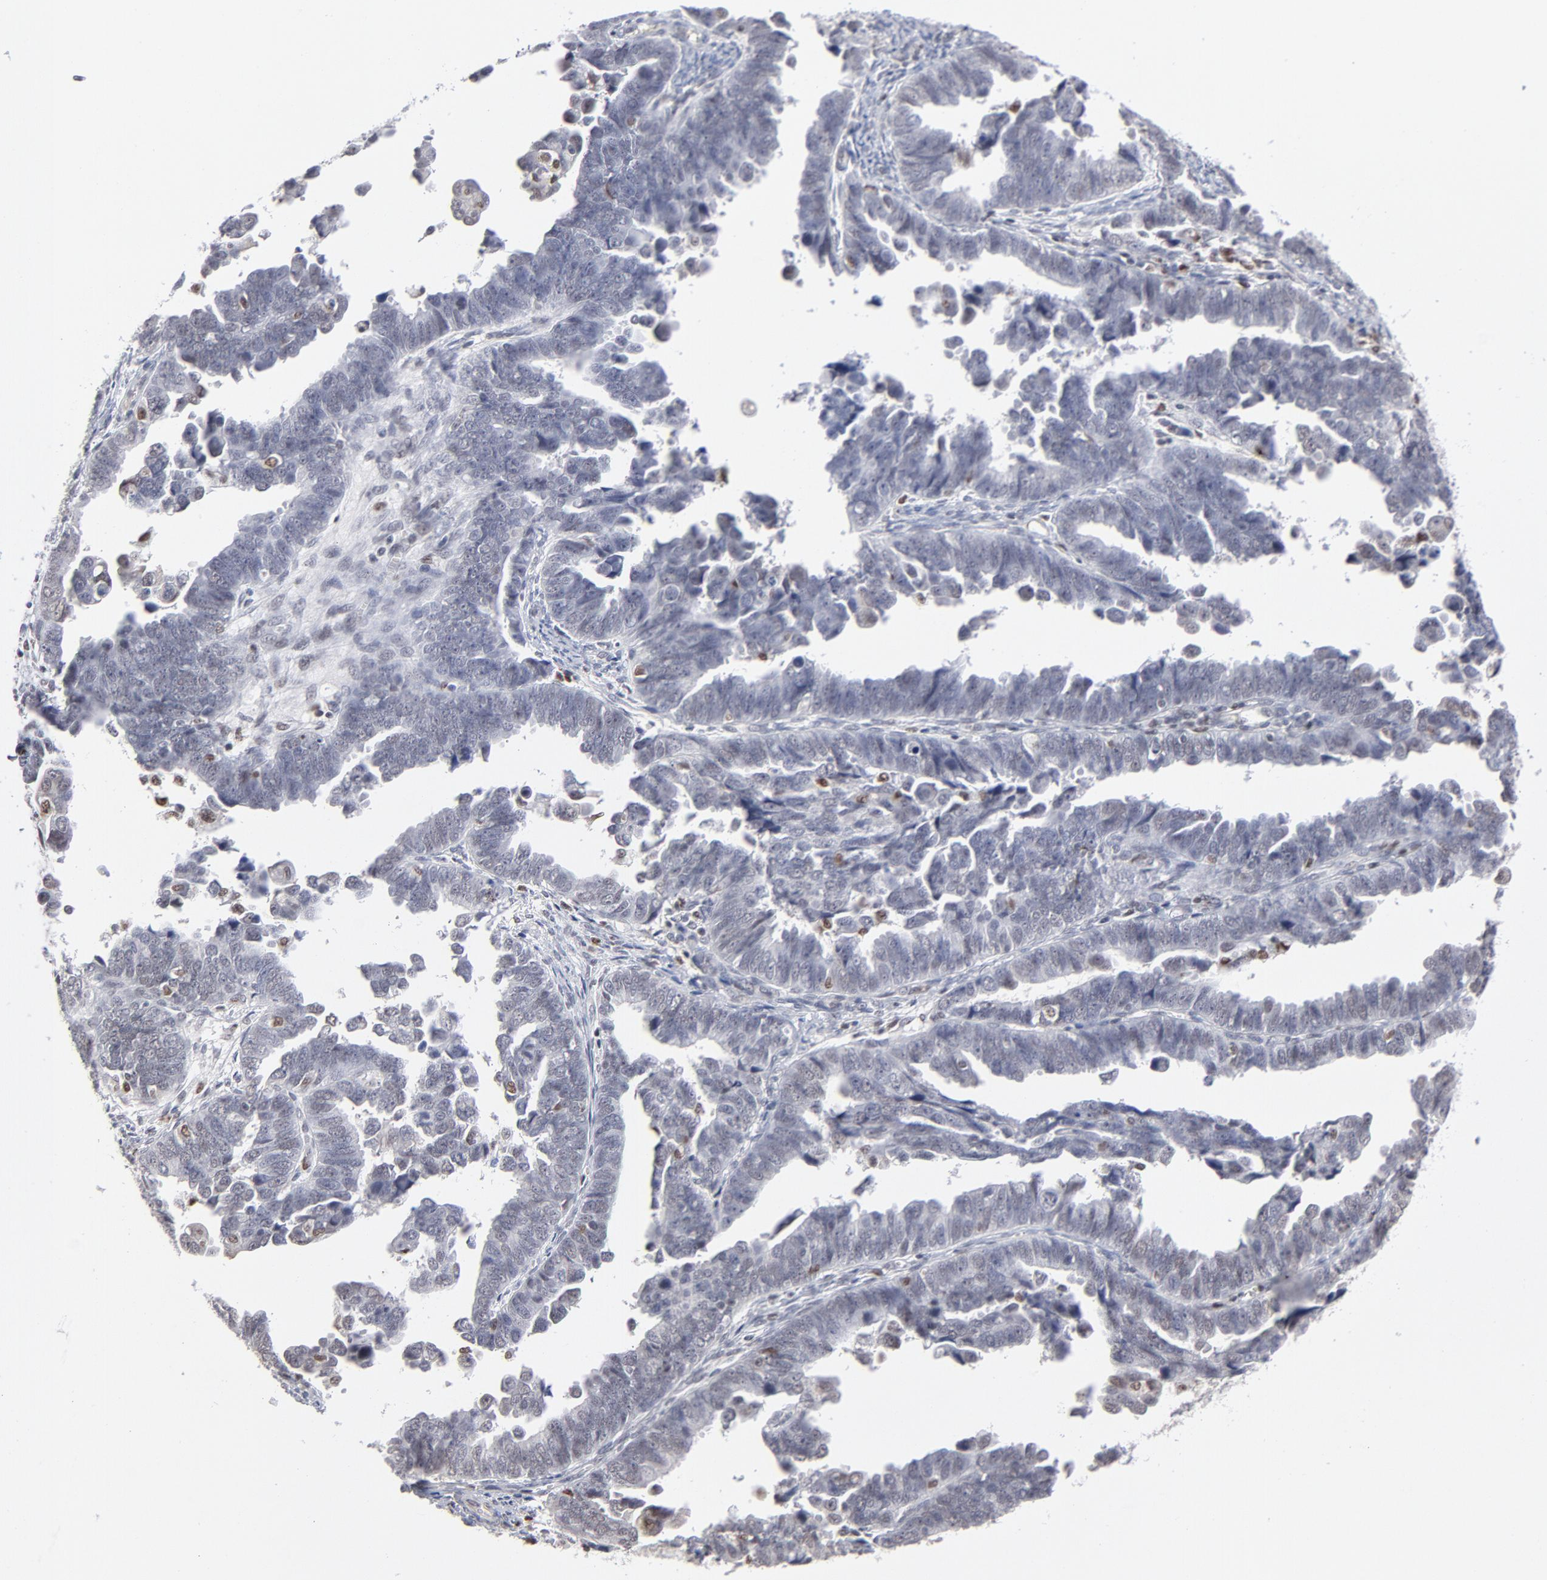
{"staining": {"intensity": "negative", "quantity": "none", "location": "none"}, "tissue": "endometrial cancer", "cell_type": "Tumor cells", "image_type": "cancer", "snomed": [{"axis": "morphology", "description": "Adenocarcinoma, NOS"}, {"axis": "topography", "description": "Endometrium"}], "caption": "A histopathology image of human endometrial cancer is negative for staining in tumor cells. (Stains: DAB immunohistochemistry (IHC) with hematoxylin counter stain, Microscopy: brightfield microscopy at high magnification).", "gene": "MAX", "patient": {"sex": "female", "age": 75}}